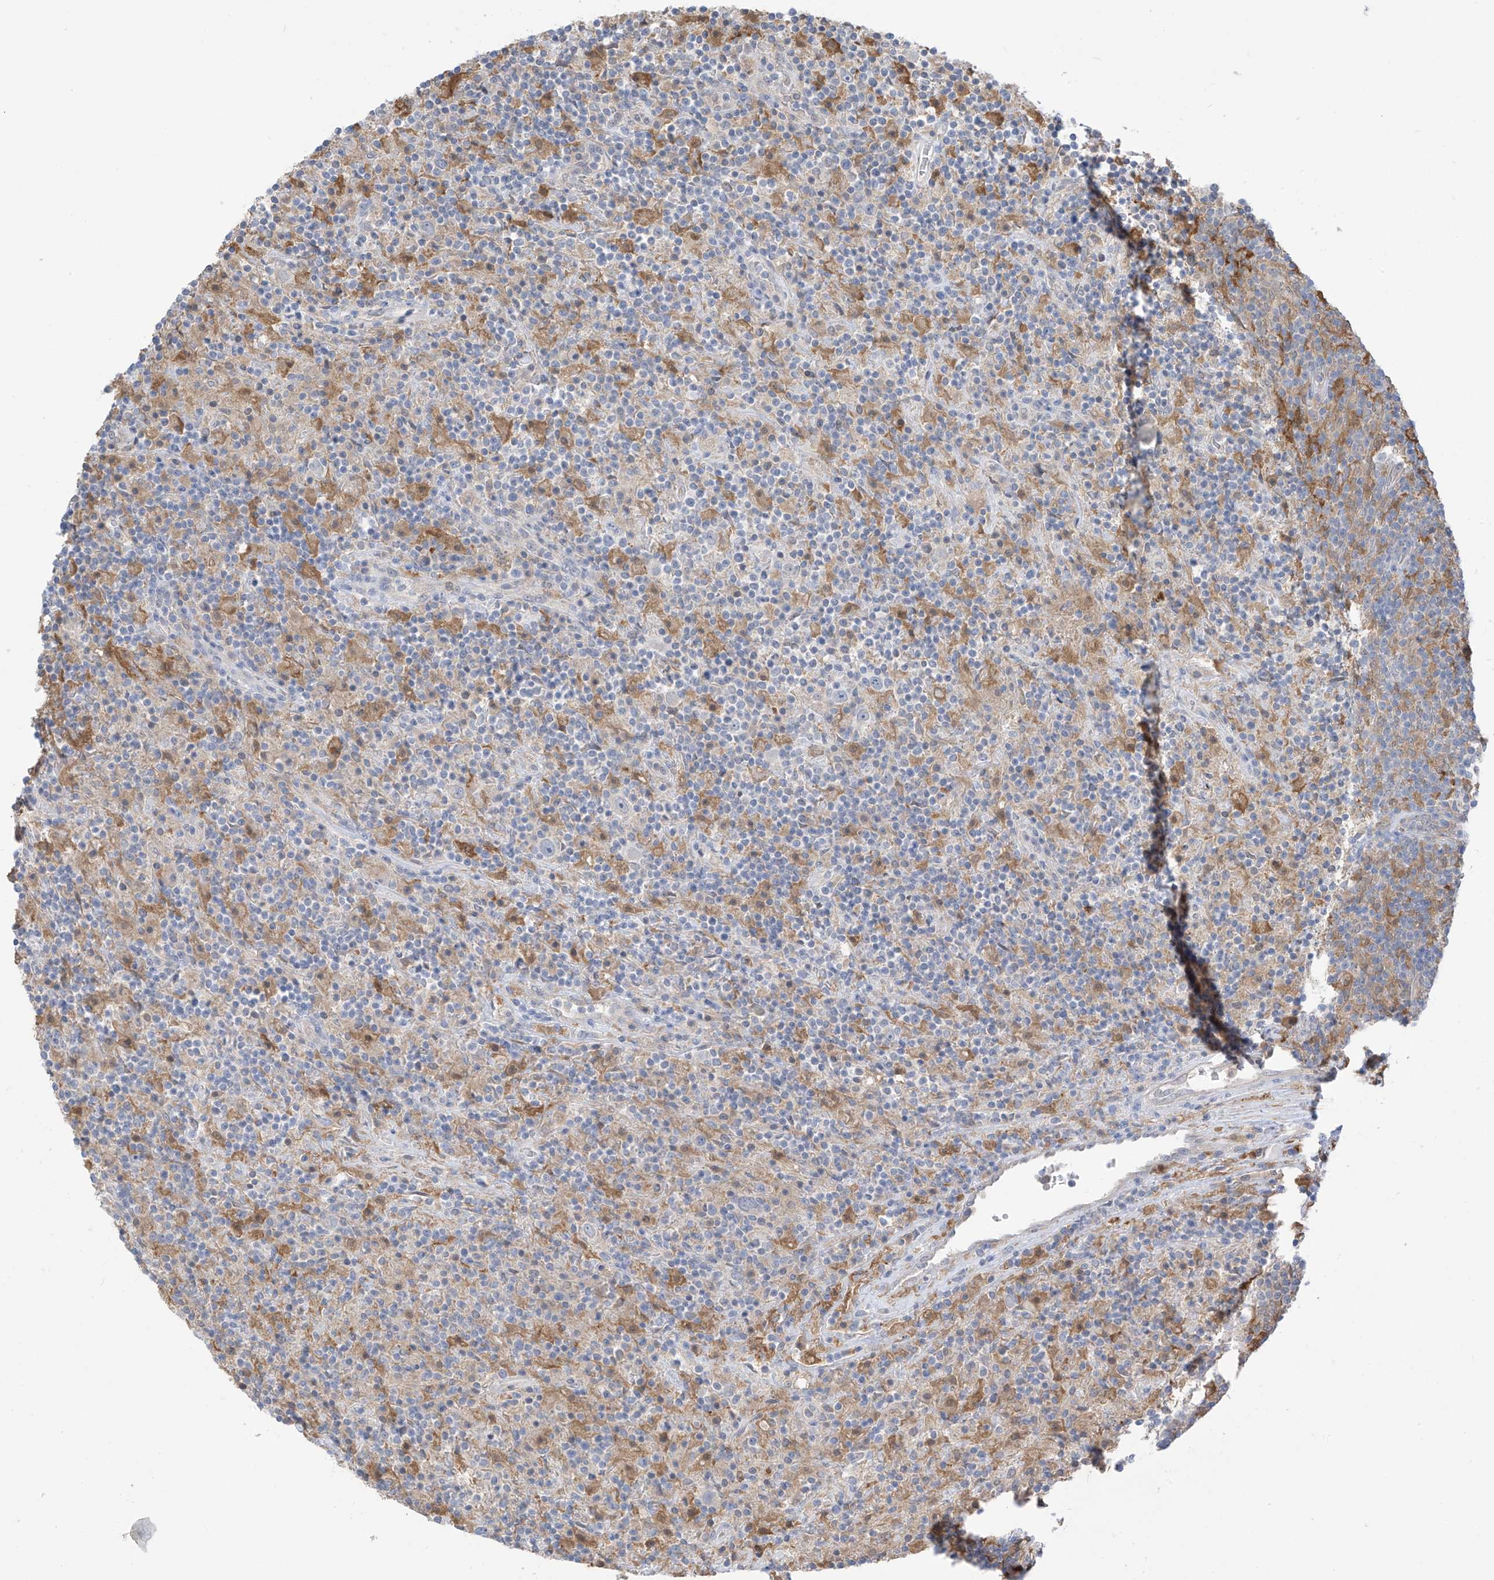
{"staining": {"intensity": "negative", "quantity": "none", "location": "none"}, "tissue": "lymphoma", "cell_type": "Tumor cells", "image_type": "cancer", "snomed": [{"axis": "morphology", "description": "Hodgkin's disease, NOS"}, {"axis": "topography", "description": "Lymph node"}], "caption": "Immunohistochemistry histopathology image of human lymphoma stained for a protein (brown), which exhibits no positivity in tumor cells.", "gene": "IDH1", "patient": {"sex": "male", "age": 70}}